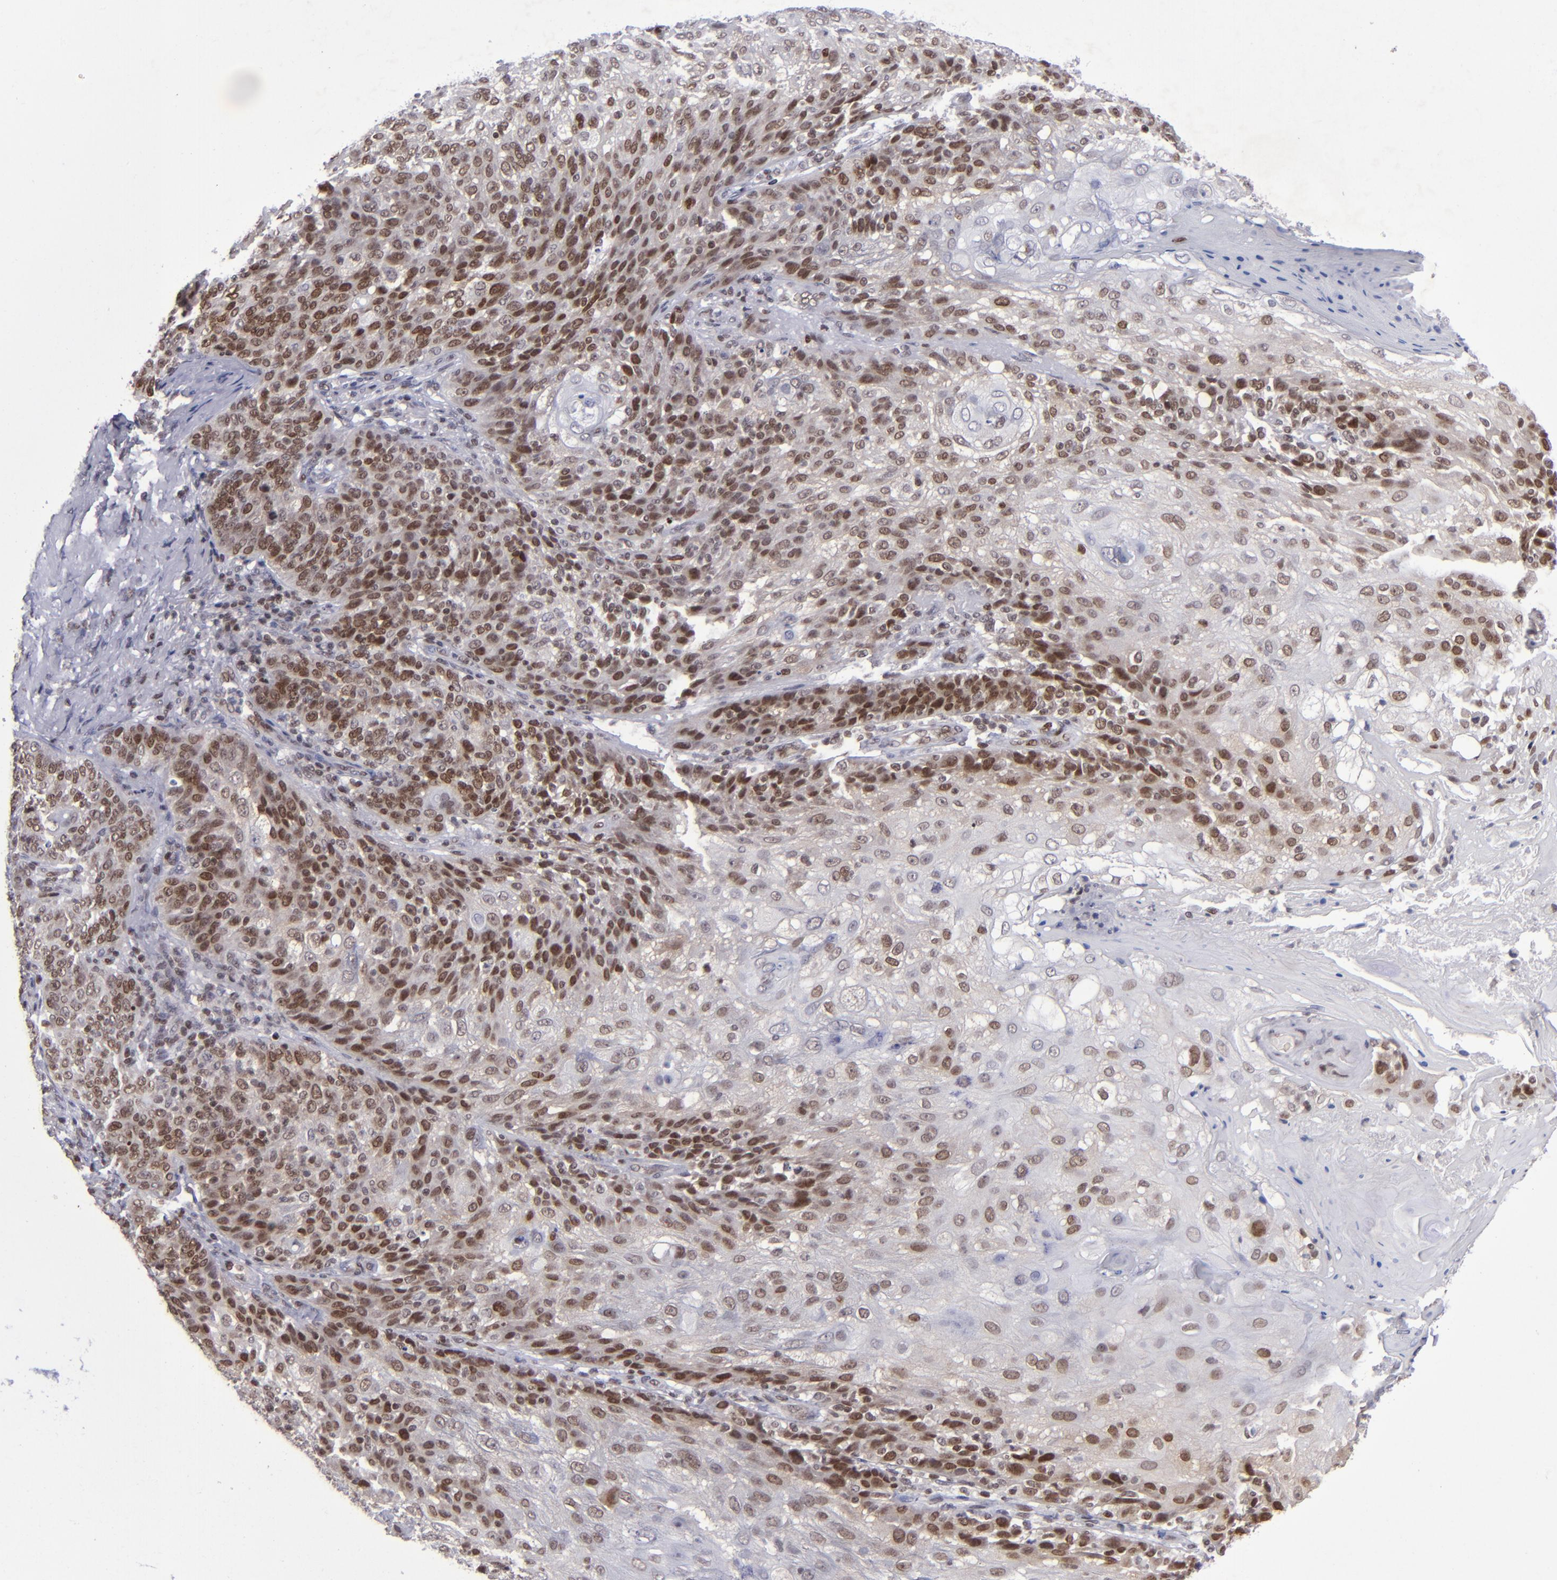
{"staining": {"intensity": "strong", "quantity": ">75%", "location": "nuclear"}, "tissue": "skin cancer", "cell_type": "Tumor cells", "image_type": "cancer", "snomed": [{"axis": "morphology", "description": "Normal tissue, NOS"}, {"axis": "morphology", "description": "Squamous cell carcinoma, NOS"}, {"axis": "topography", "description": "Skin"}], "caption": "IHC photomicrograph of human skin cancer stained for a protein (brown), which exhibits high levels of strong nuclear expression in approximately >75% of tumor cells.", "gene": "MGMT", "patient": {"sex": "female", "age": 83}}